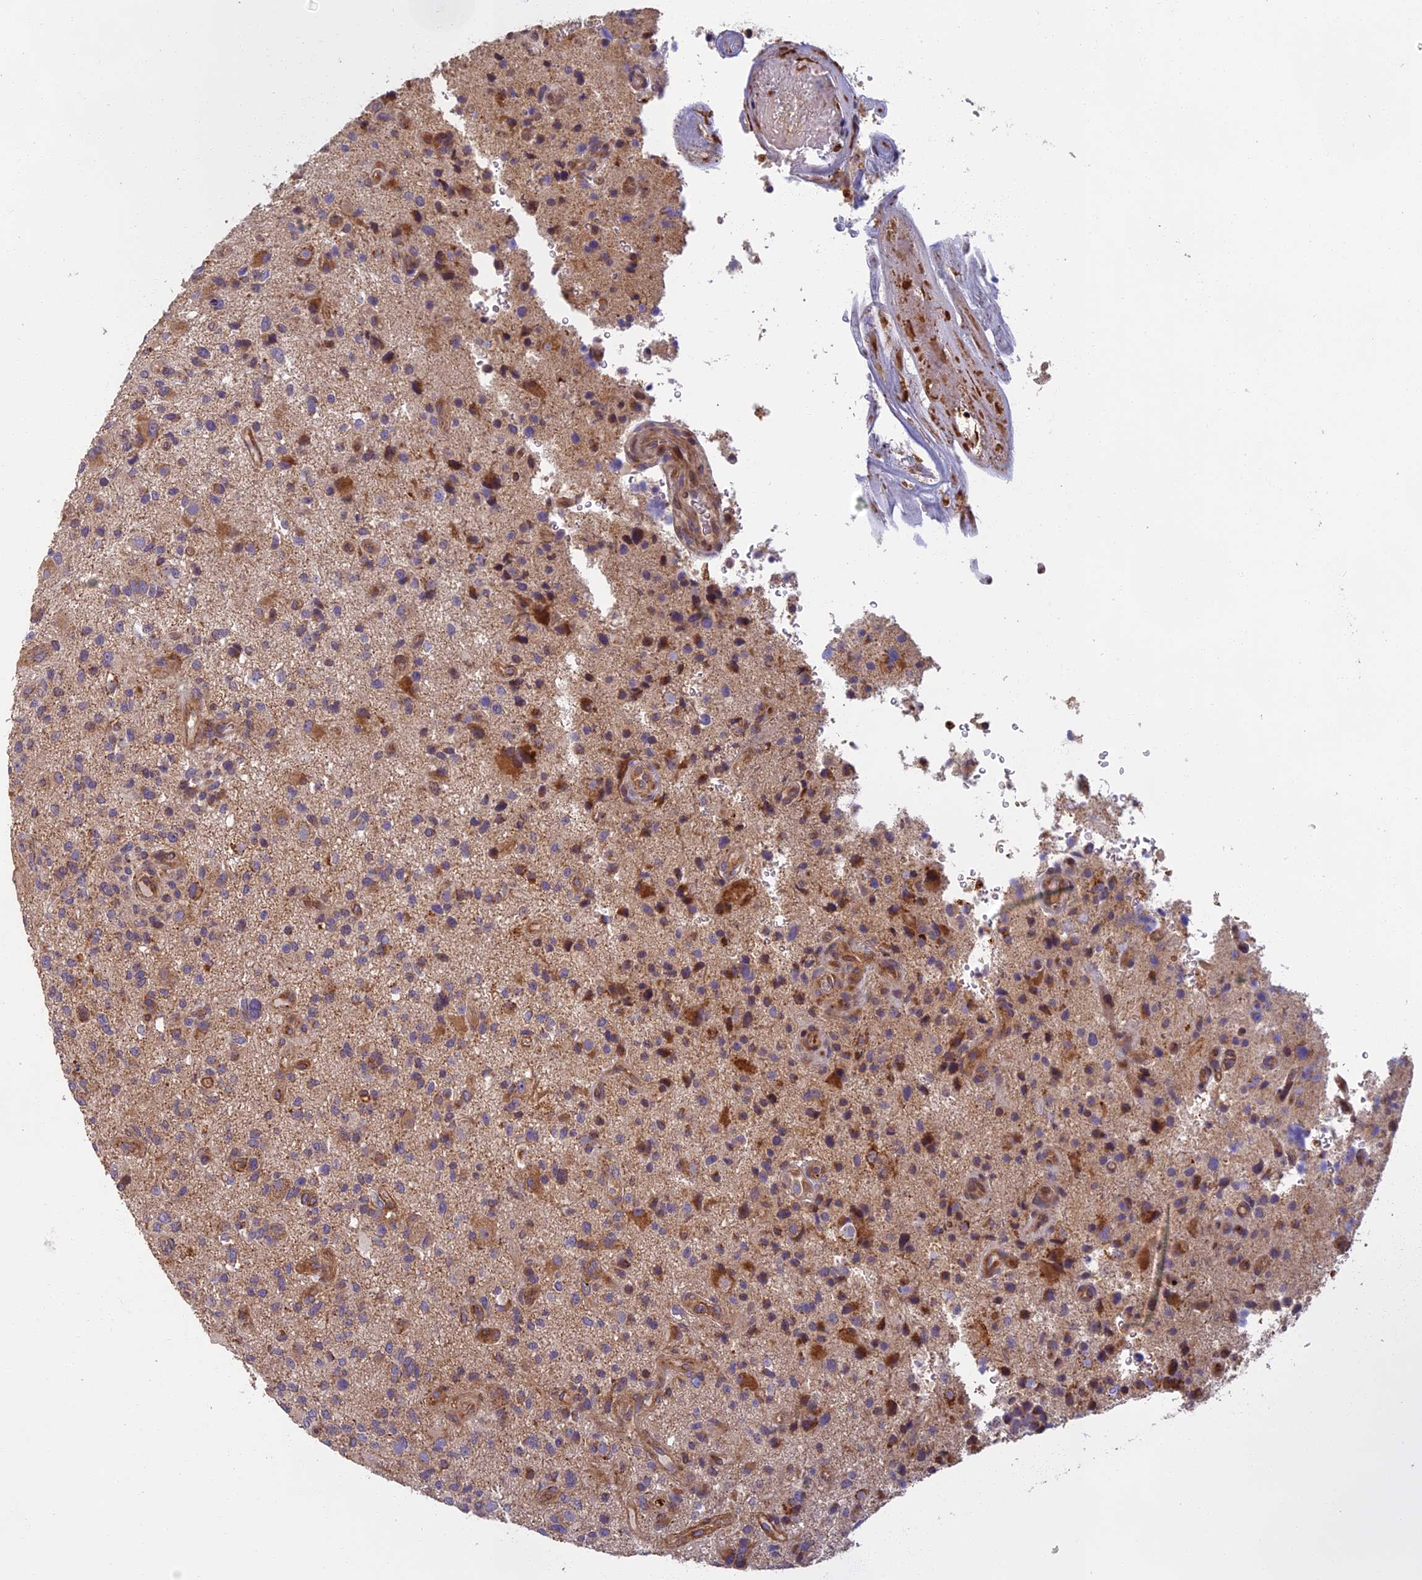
{"staining": {"intensity": "moderate", "quantity": "<25%", "location": "cytoplasmic/membranous"}, "tissue": "glioma", "cell_type": "Tumor cells", "image_type": "cancer", "snomed": [{"axis": "morphology", "description": "Glioma, malignant, High grade"}, {"axis": "topography", "description": "Brain"}], "caption": "IHC micrograph of human glioma stained for a protein (brown), which displays low levels of moderate cytoplasmic/membranous expression in approximately <25% of tumor cells.", "gene": "EDAR", "patient": {"sex": "male", "age": 47}}